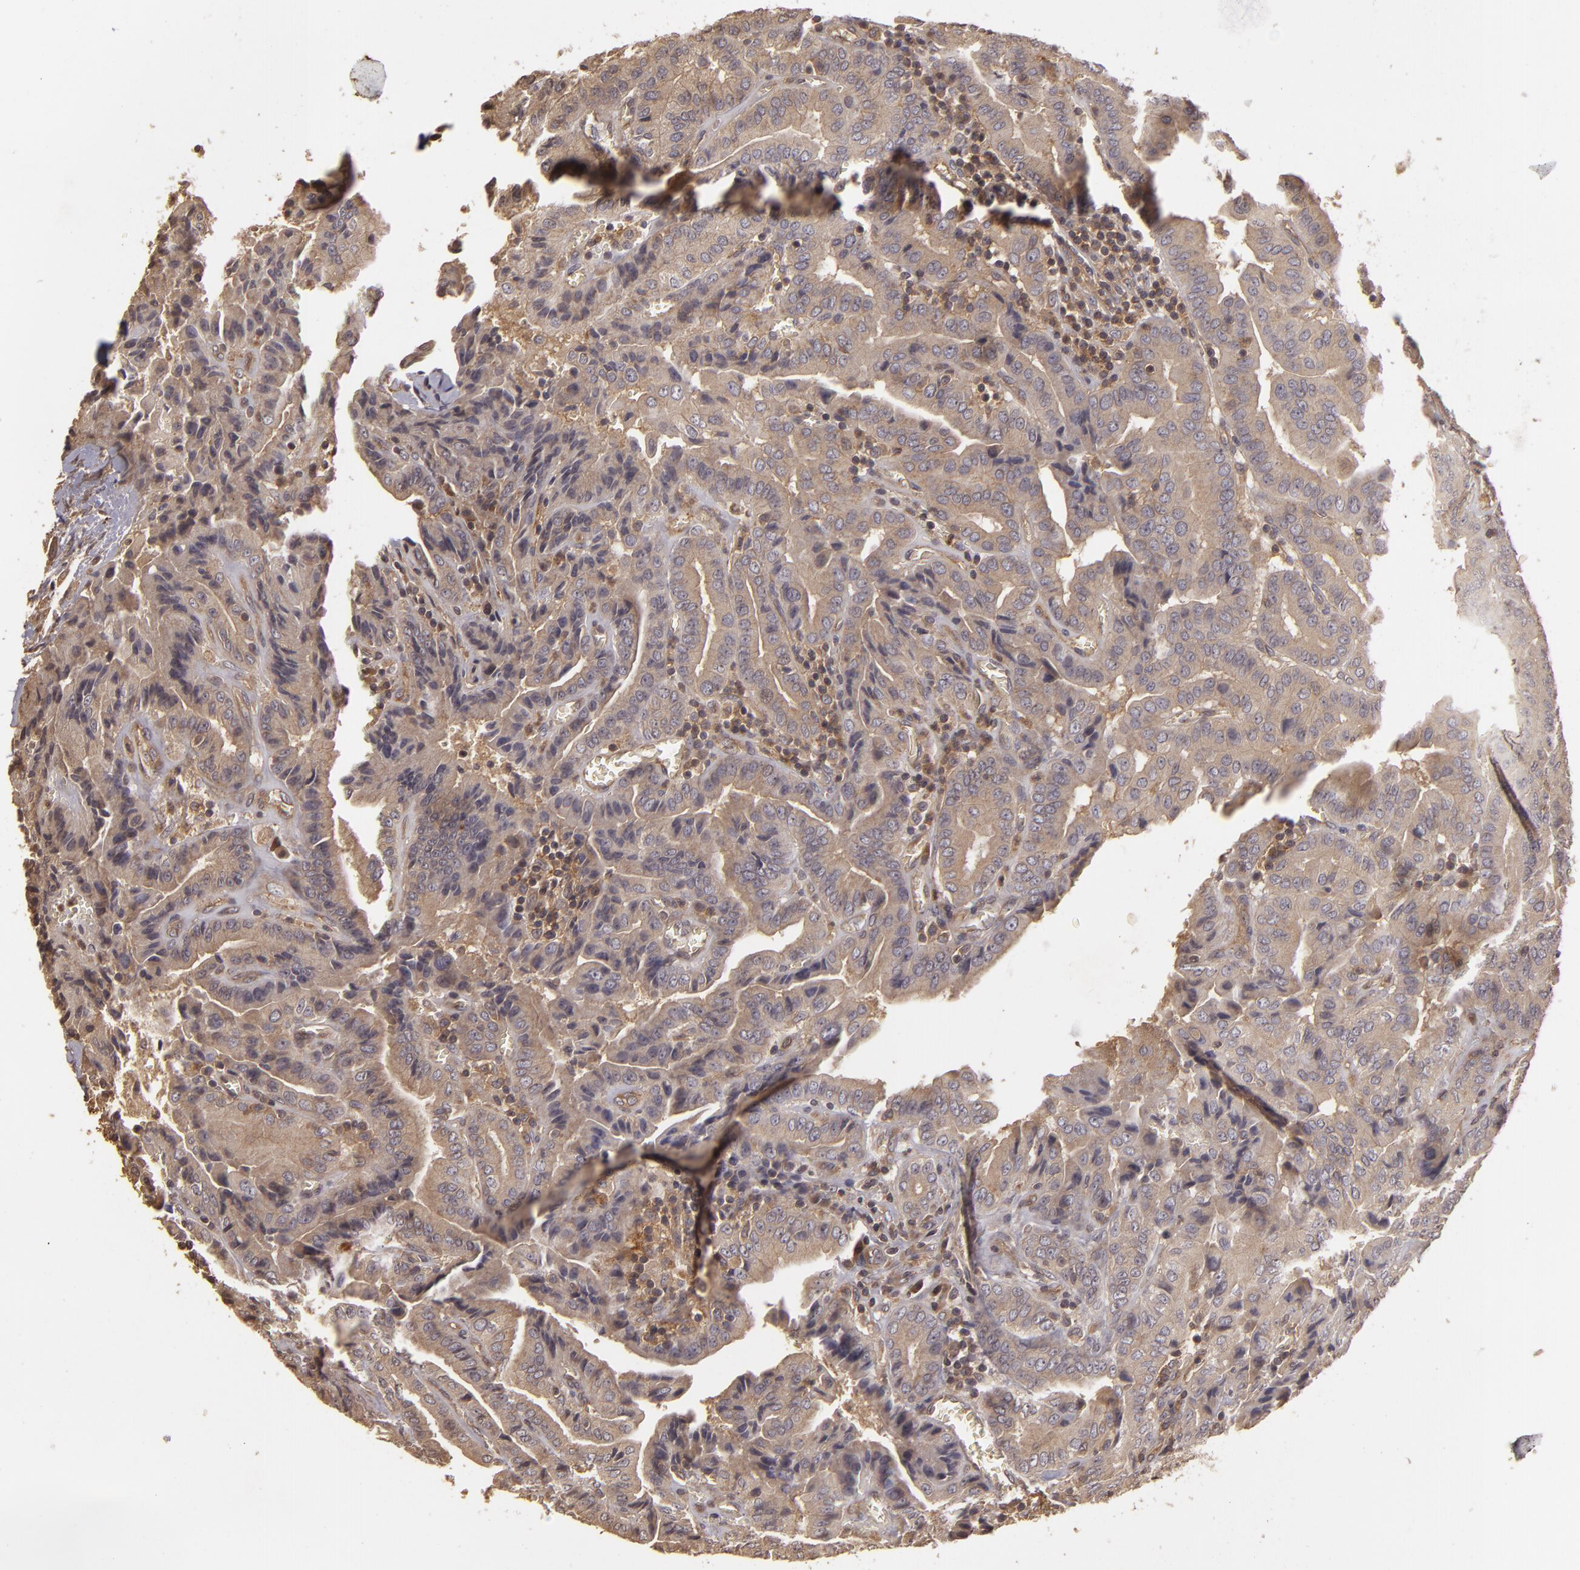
{"staining": {"intensity": "weak", "quantity": ">75%", "location": "cytoplasmic/membranous"}, "tissue": "thyroid cancer", "cell_type": "Tumor cells", "image_type": "cancer", "snomed": [{"axis": "morphology", "description": "Papillary adenocarcinoma, NOS"}, {"axis": "topography", "description": "Thyroid gland"}], "caption": "The micrograph demonstrates a brown stain indicating the presence of a protein in the cytoplasmic/membranous of tumor cells in papillary adenocarcinoma (thyroid).", "gene": "HRAS", "patient": {"sex": "female", "age": 71}}